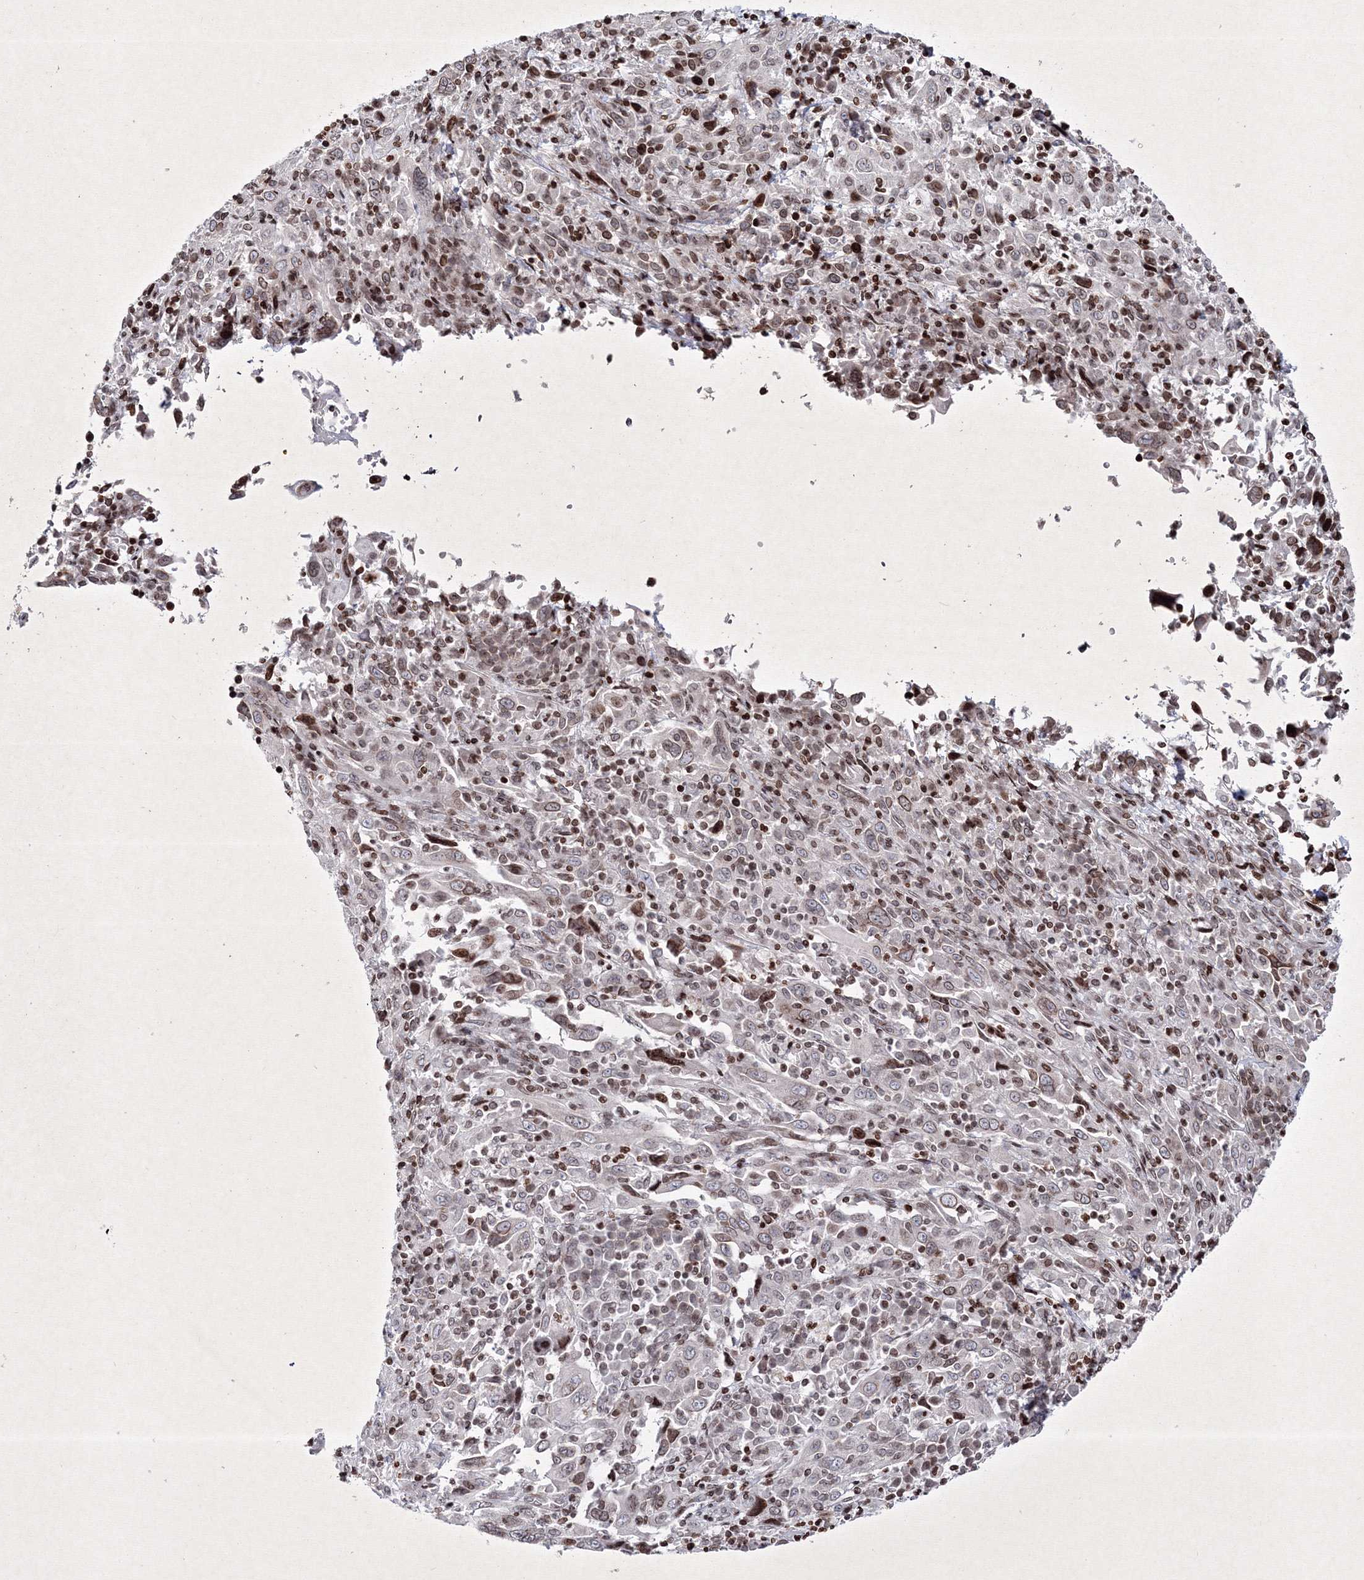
{"staining": {"intensity": "negative", "quantity": "none", "location": "none"}, "tissue": "cervical cancer", "cell_type": "Tumor cells", "image_type": "cancer", "snomed": [{"axis": "morphology", "description": "Squamous cell carcinoma, NOS"}, {"axis": "topography", "description": "Cervix"}], "caption": "High power microscopy photomicrograph of an IHC image of squamous cell carcinoma (cervical), revealing no significant staining in tumor cells.", "gene": "SMIM29", "patient": {"sex": "female", "age": 46}}